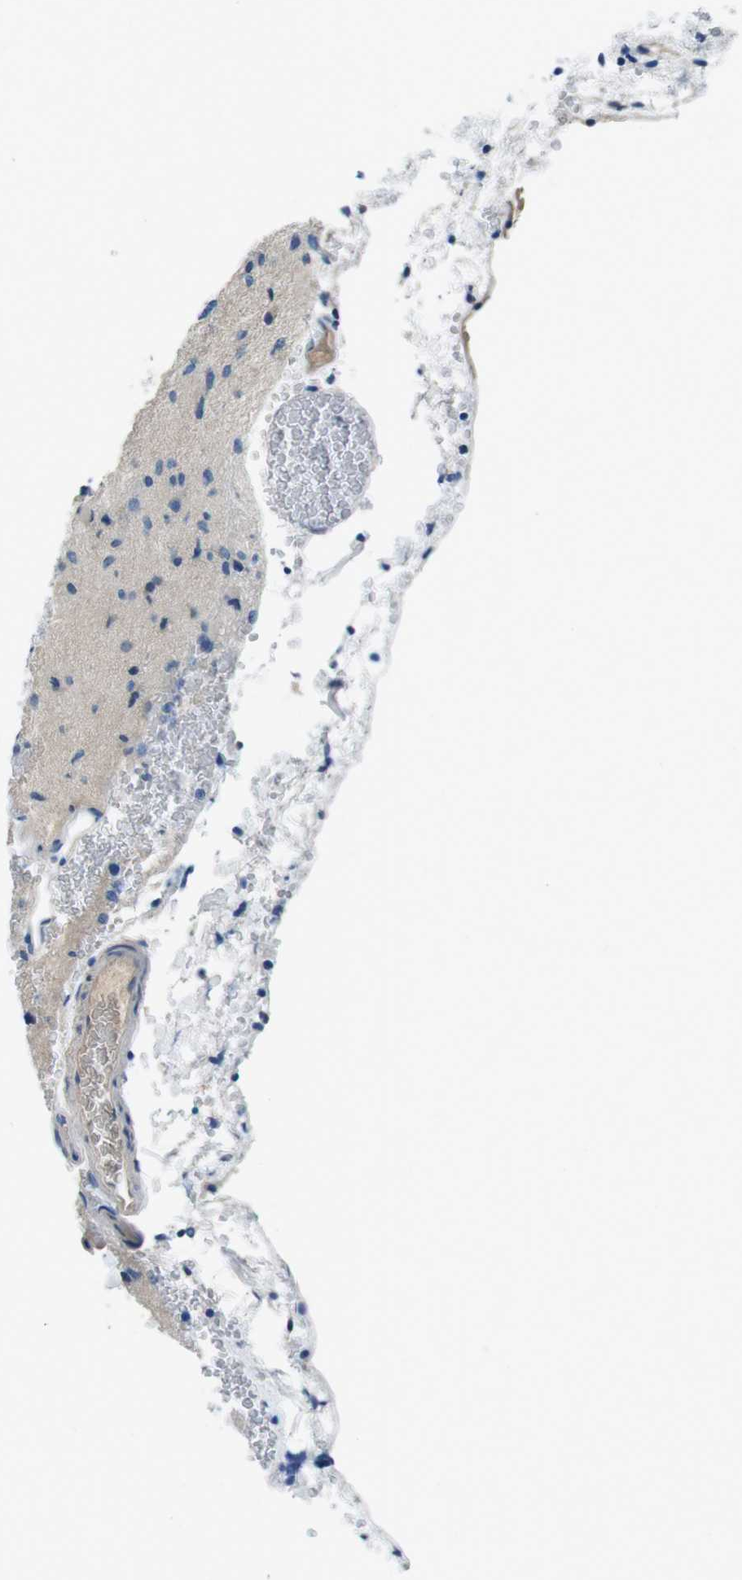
{"staining": {"intensity": "negative", "quantity": "none", "location": "none"}, "tissue": "glioma", "cell_type": "Tumor cells", "image_type": "cancer", "snomed": [{"axis": "morphology", "description": "Glioma, malignant, Low grade"}, {"axis": "topography", "description": "Brain"}], "caption": "Image shows no significant protein expression in tumor cells of malignant glioma (low-grade). (Brightfield microscopy of DAB (3,3'-diaminobenzidine) immunohistochemistry (IHC) at high magnification).", "gene": "CASQ1", "patient": {"sex": "female", "age": 22}}